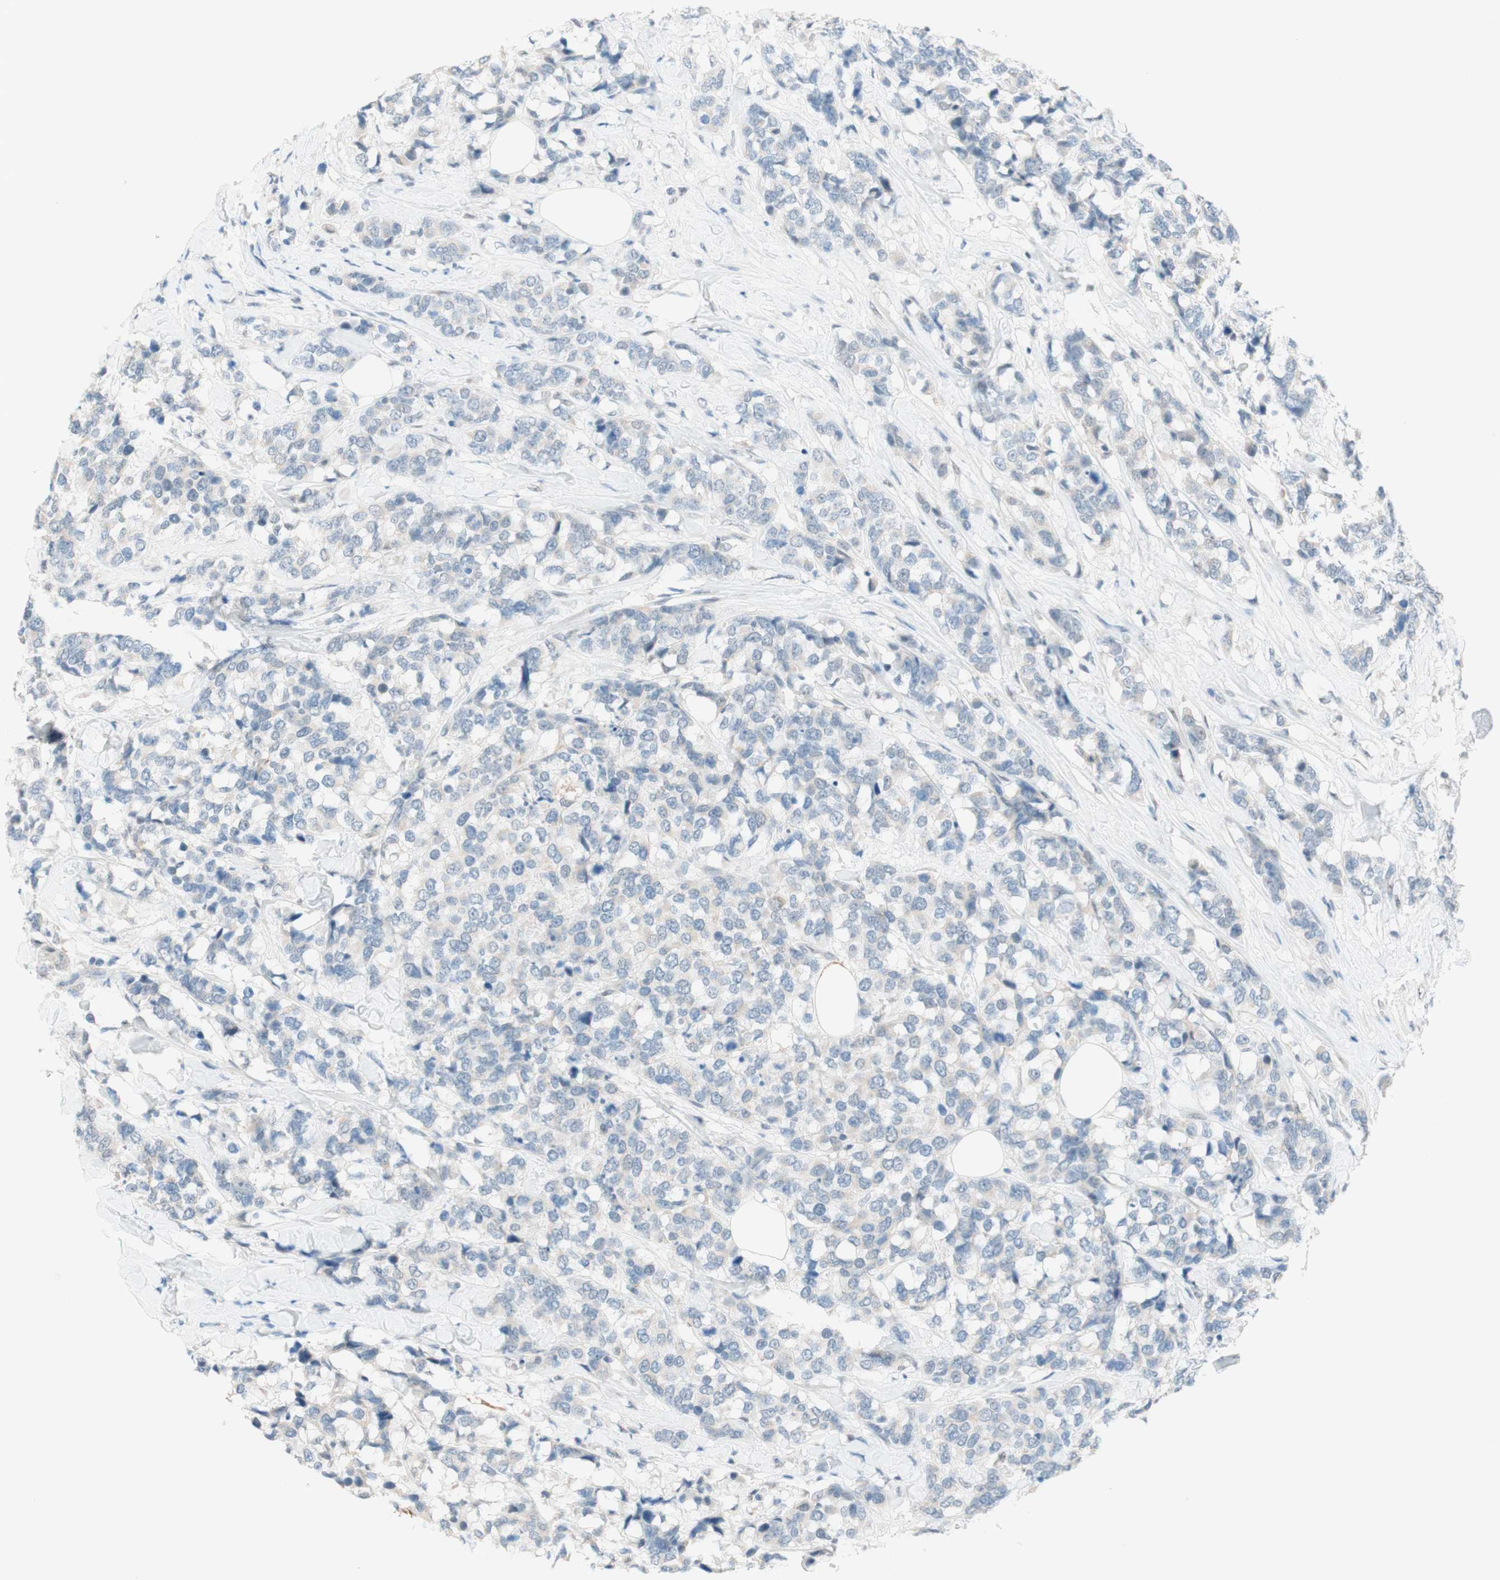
{"staining": {"intensity": "weak", "quantity": "<25%", "location": "cytoplasmic/membranous"}, "tissue": "breast cancer", "cell_type": "Tumor cells", "image_type": "cancer", "snomed": [{"axis": "morphology", "description": "Lobular carcinoma"}, {"axis": "topography", "description": "Breast"}], "caption": "There is no significant staining in tumor cells of breast cancer.", "gene": "JPH1", "patient": {"sex": "female", "age": 59}}